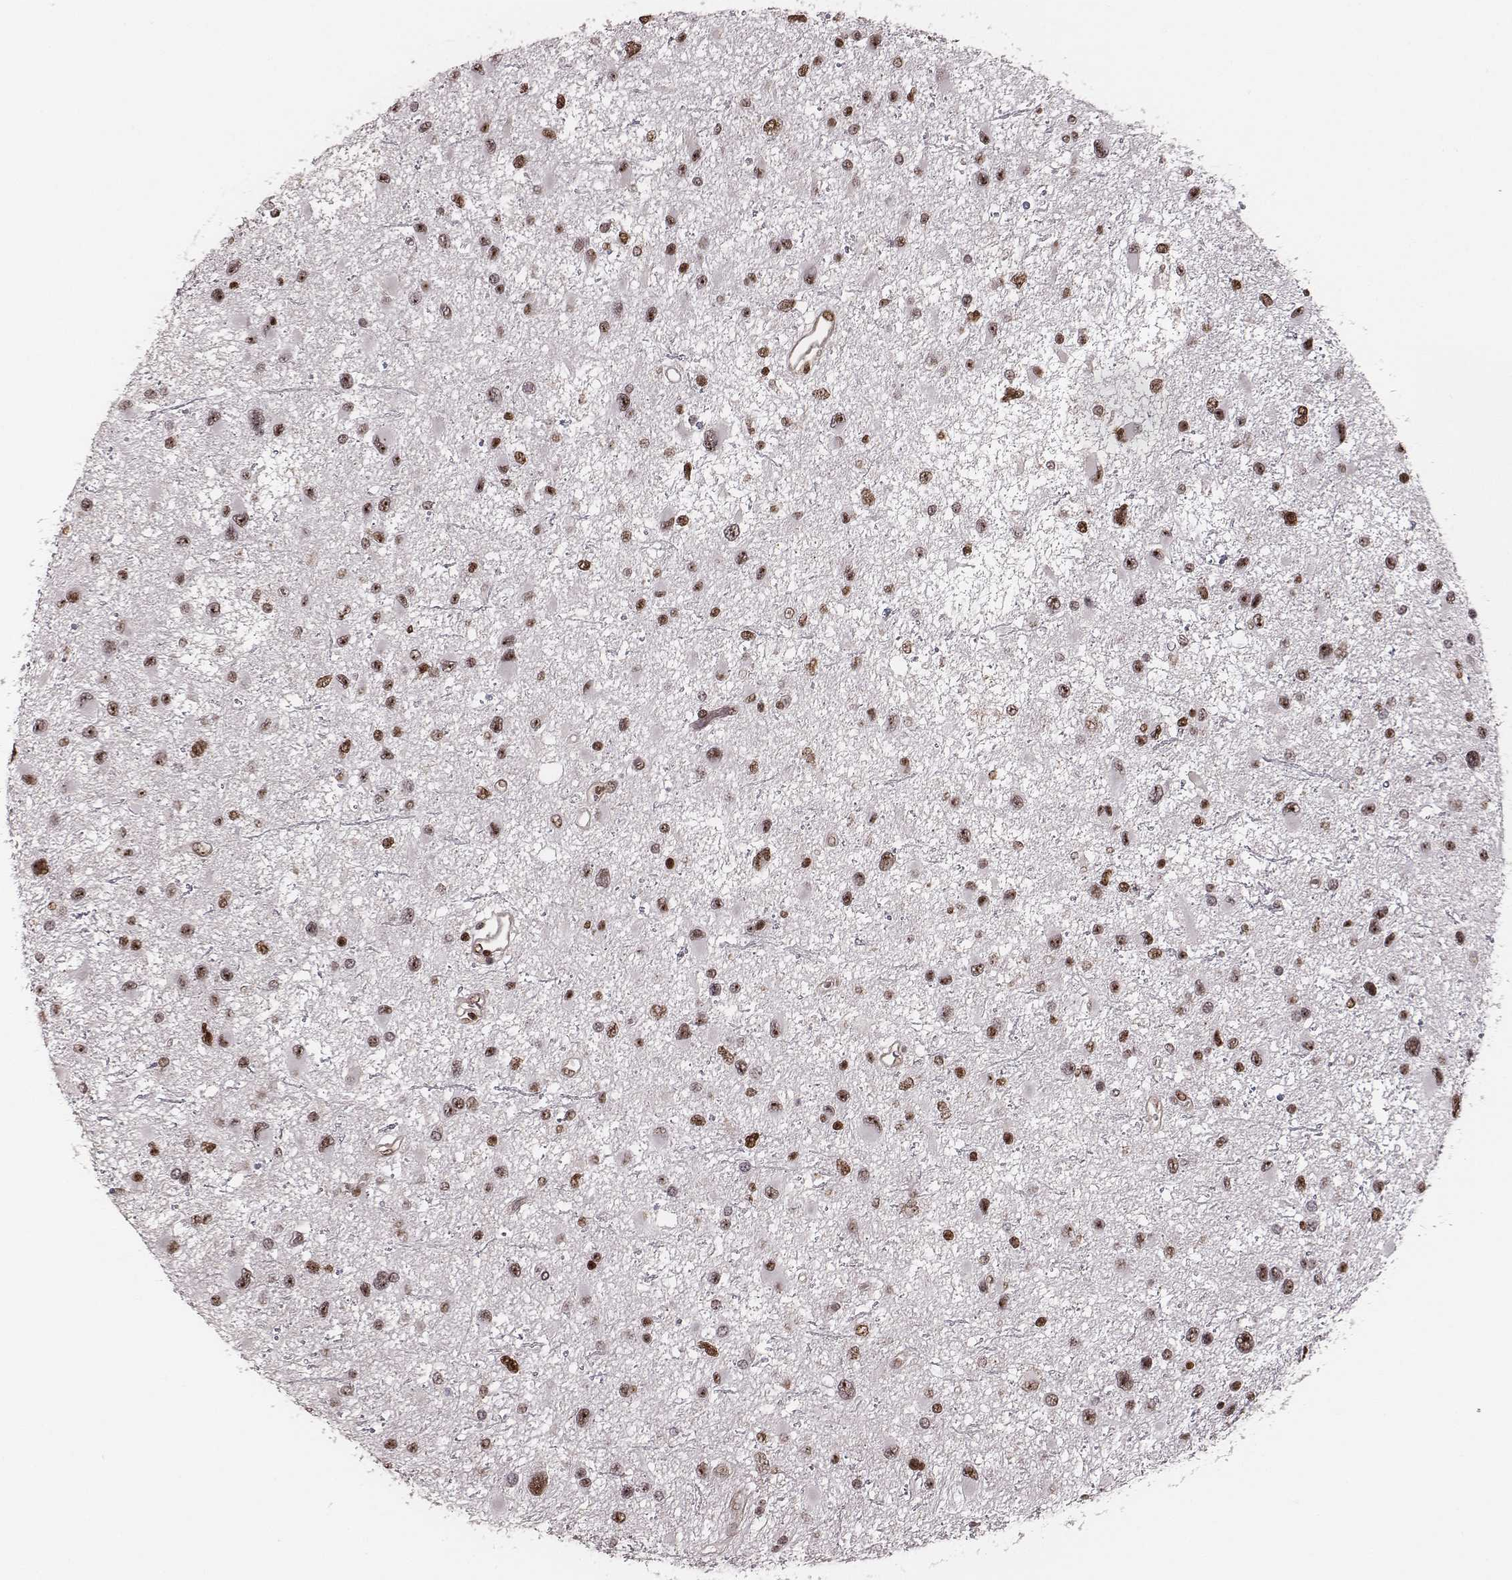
{"staining": {"intensity": "moderate", "quantity": "25%-75%", "location": "nuclear"}, "tissue": "glioma", "cell_type": "Tumor cells", "image_type": "cancer", "snomed": [{"axis": "morphology", "description": "Glioma, malignant, Low grade"}, {"axis": "topography", "description": "Brain"}], "caption": "Human glioma stained for a protein (brown) displays moderate nuclear positive staining in about 25%-75% of tumor cells.", "gene": "VRK3", "patient": {"sex": "female", "age": 32}}